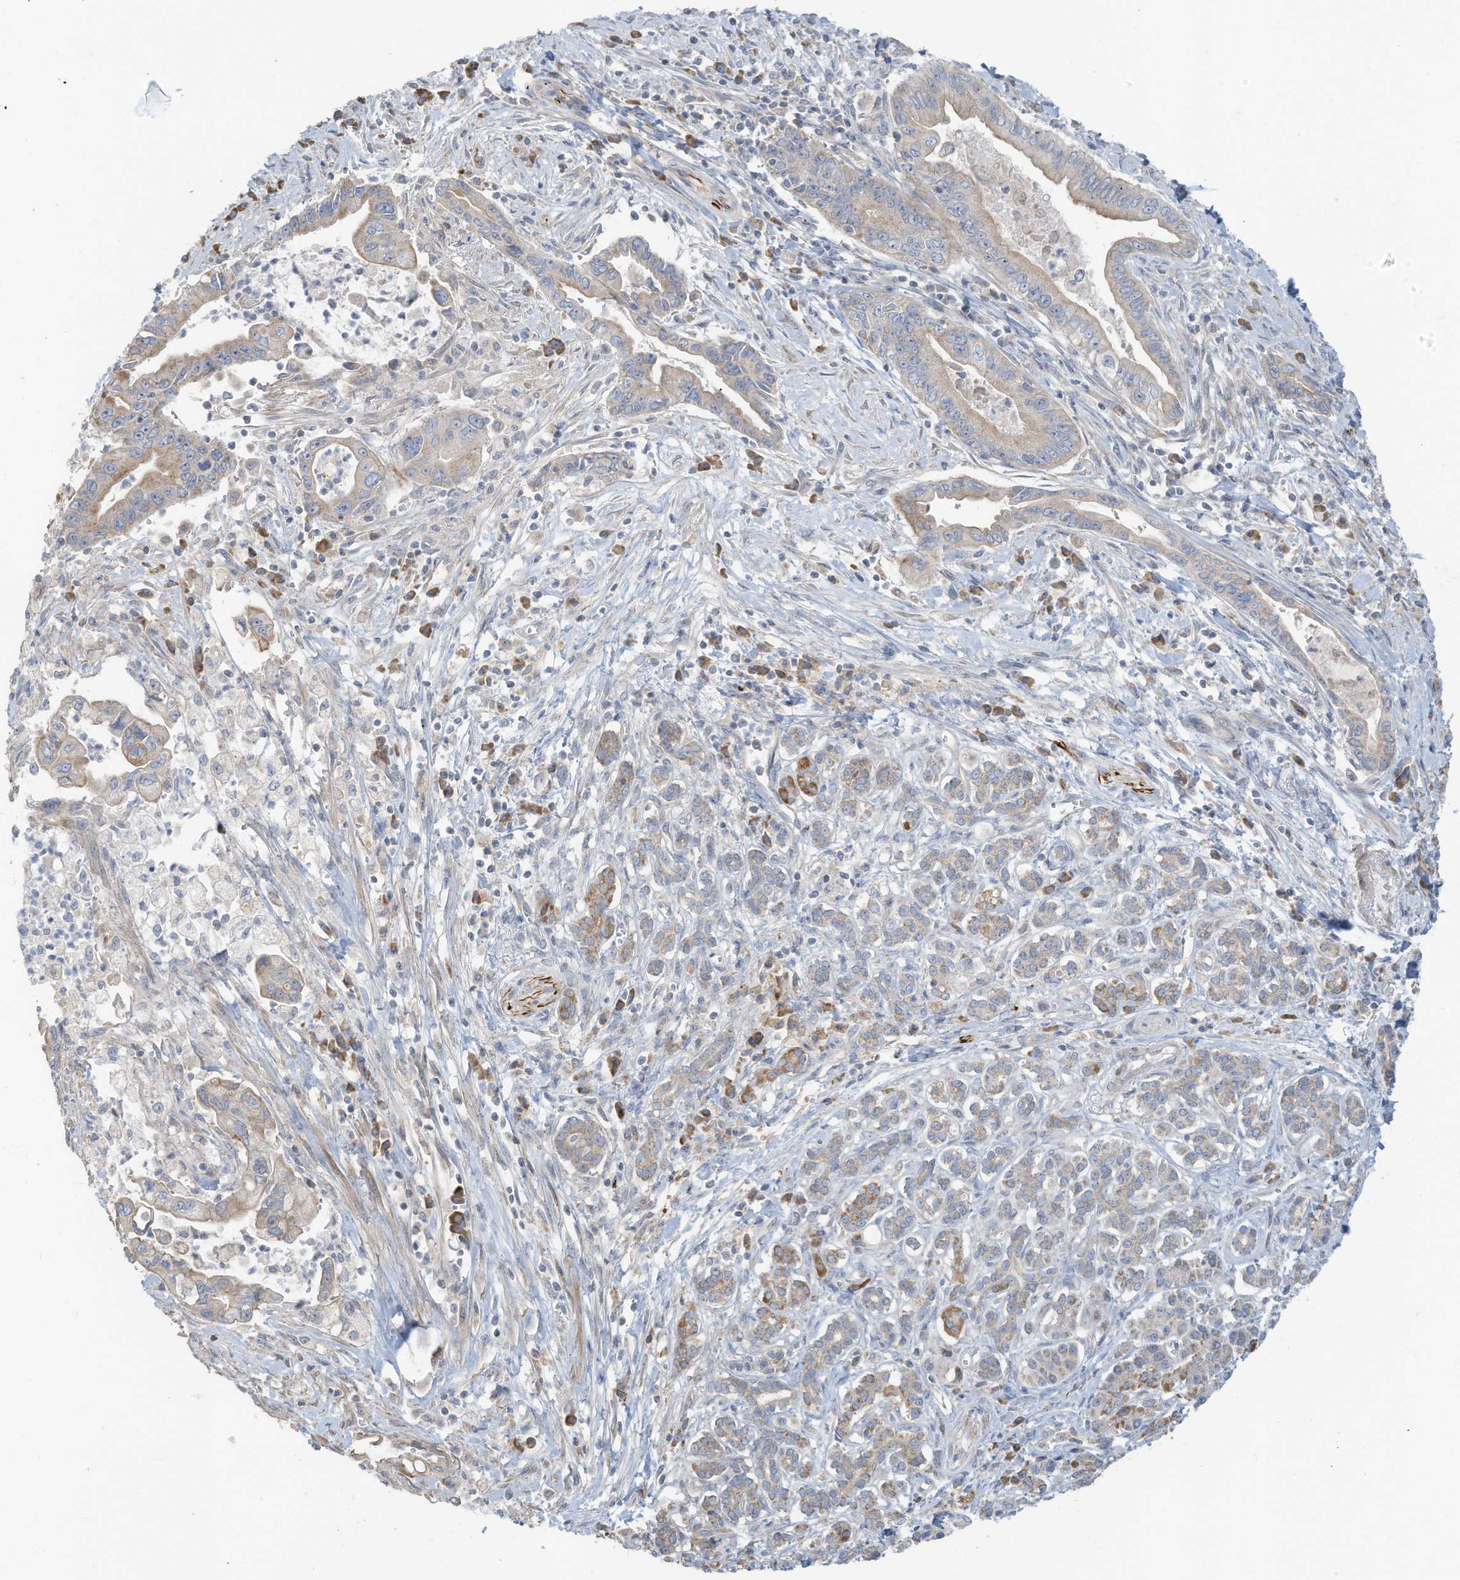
{"staining": {"intensity": "weak", "quantity": "25%-75%", "location": "cytoplasmic/membranous"}, "tissue": "pancreatic cancer", "cell_type": "Tumor cells", "image_type": "cancer", "snomed": [{"axis": "morphology", "description": "Adenocarcinoma, NOS"}, {"axis": "topography", "description": "Pancreas"}], "caption": "Pancreatic adenocarcinoma stained for a protein (brown) demonstrates weak cytoplasmic/membranous positive positivity in approximately 25%-75% of tumor cells.", "gene": "GTPBP2", "patient": {"sex": "male", "age": 78}}